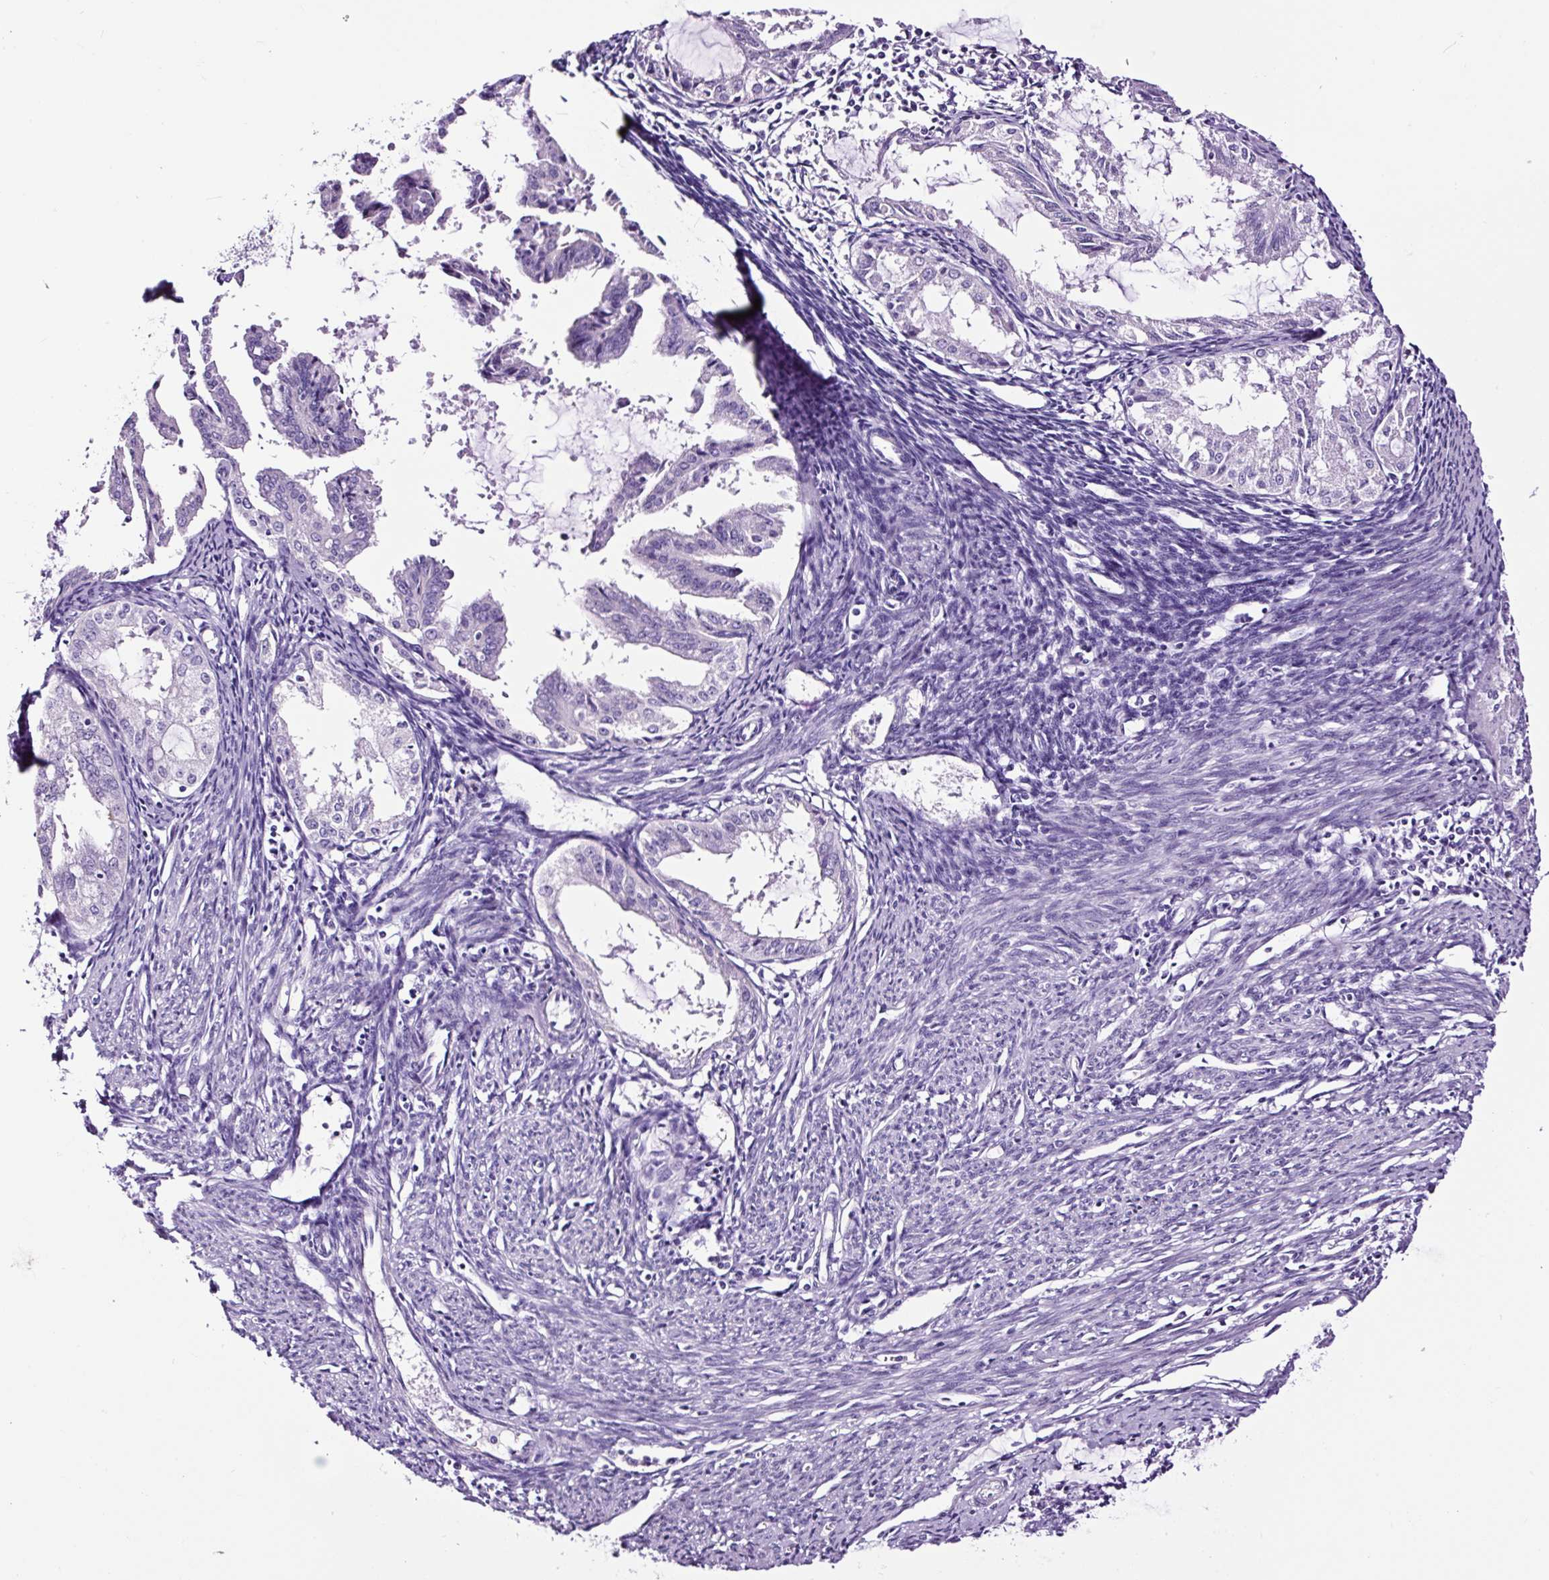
{"staining": {"intensity": "negative", "quantity": "none", "location": "none"}, "tissue": "endometrial cancer", "cell_type": "Tumor cells", "image_type": "cancer", "snomed": [{"axis": "morphology", "description": "Adenocarcinoma, NOS"}, {"axis": "topography", "description": "Endometrium"}], "caption": "Micrograph shows no significant protein positivity in tumor cells of endometrial cancer.", "gene": "FBXL7", "patient": {"sex": "female", "age": 70}}